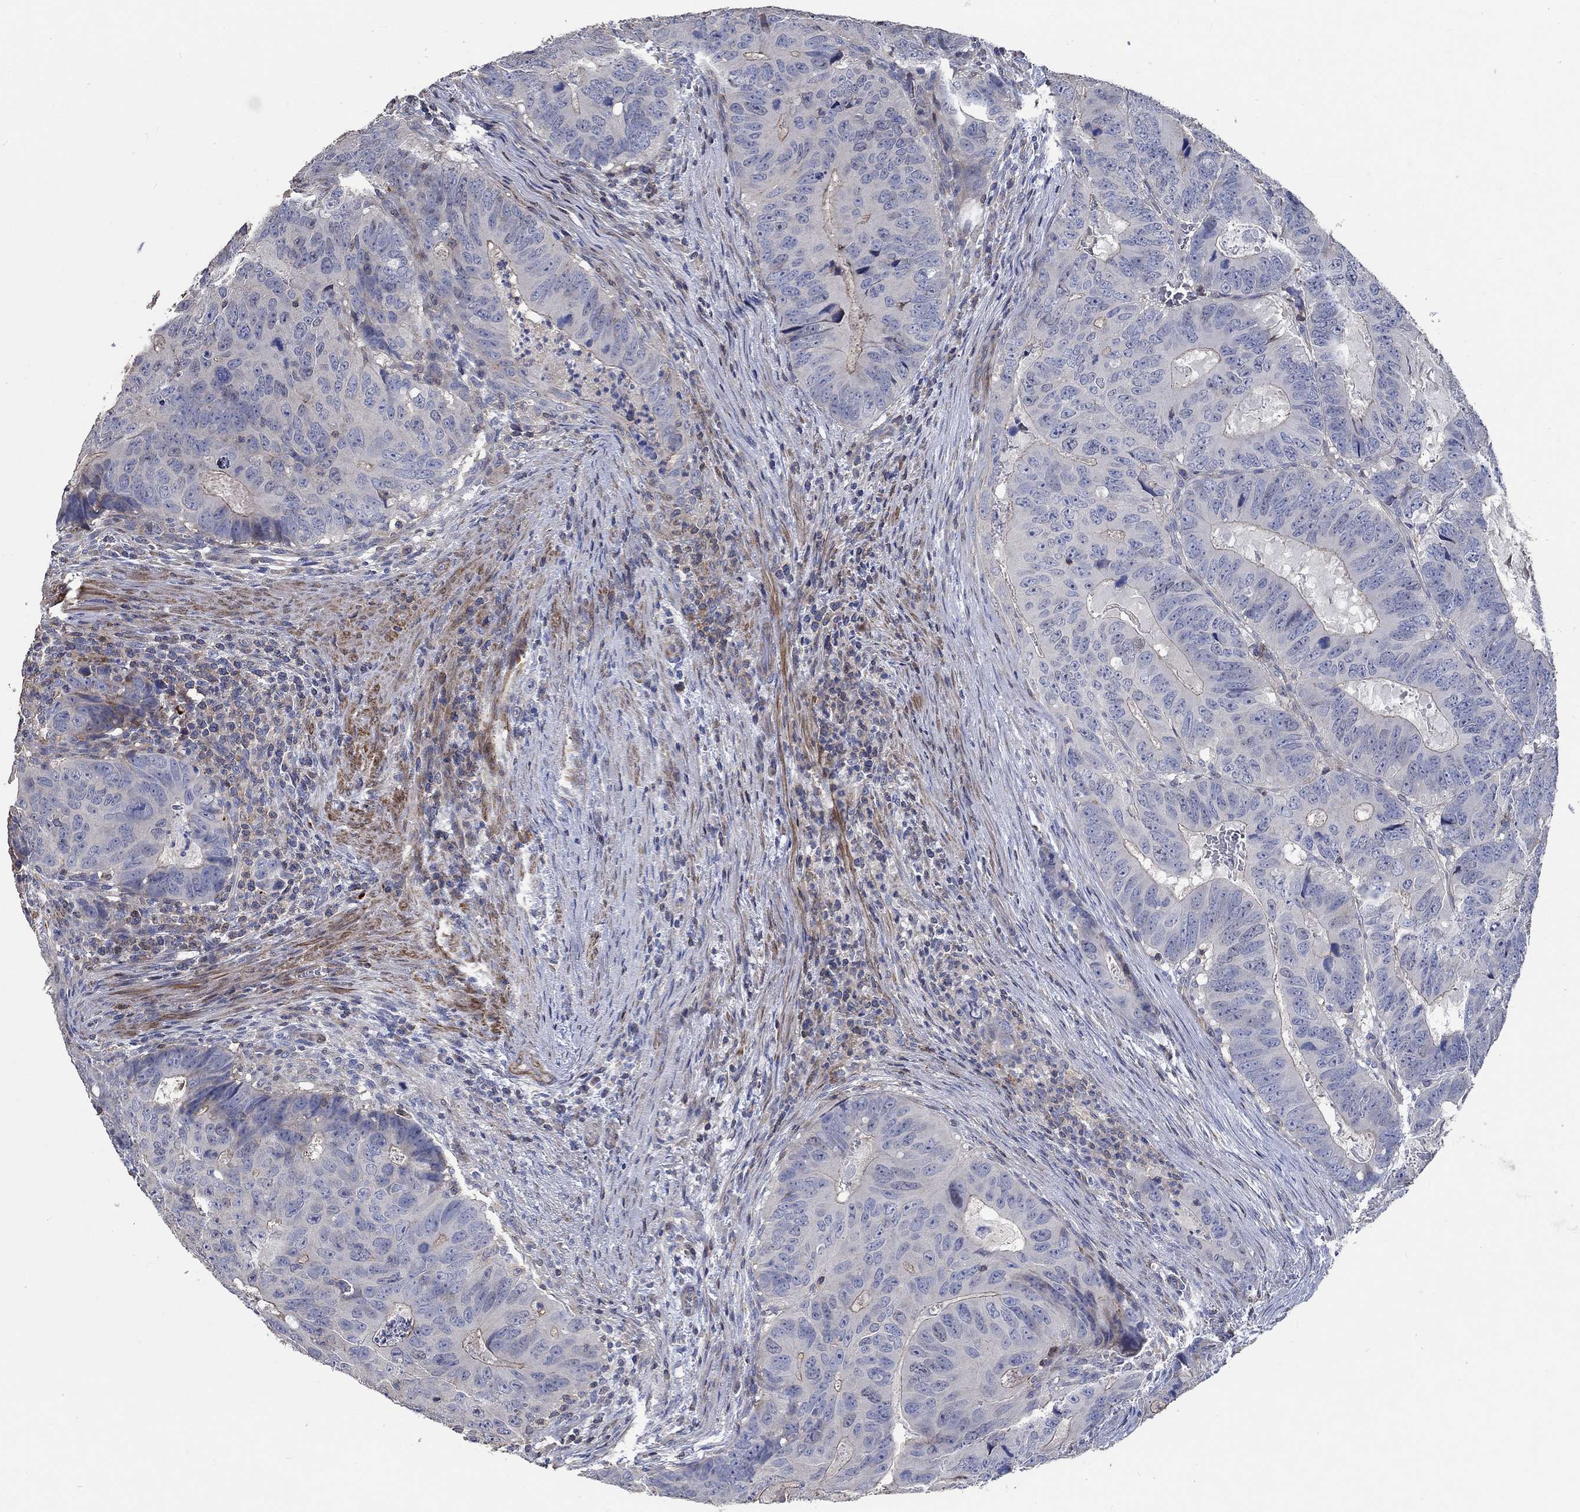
{"staining": {"intensity": "negative", "quantity": "none", "location": "none"}, "tissue": "colorectal cancer", "cell_type": "Tumor cells", "image_type": "cancer", "snomed": [{"axis": "morphology", "description": "Adenocarcinoma, NOS"}, {"axis": "topography", "description": "Colon"}], "caption": "This is an immunohistochemistry (IHC) photomicrograph of human adenocarcinoma (colorectal). There is no staining in tumor cells.", "gene": "TNFAIP8L3", "patient": {"sex": "male", "age": 79}}